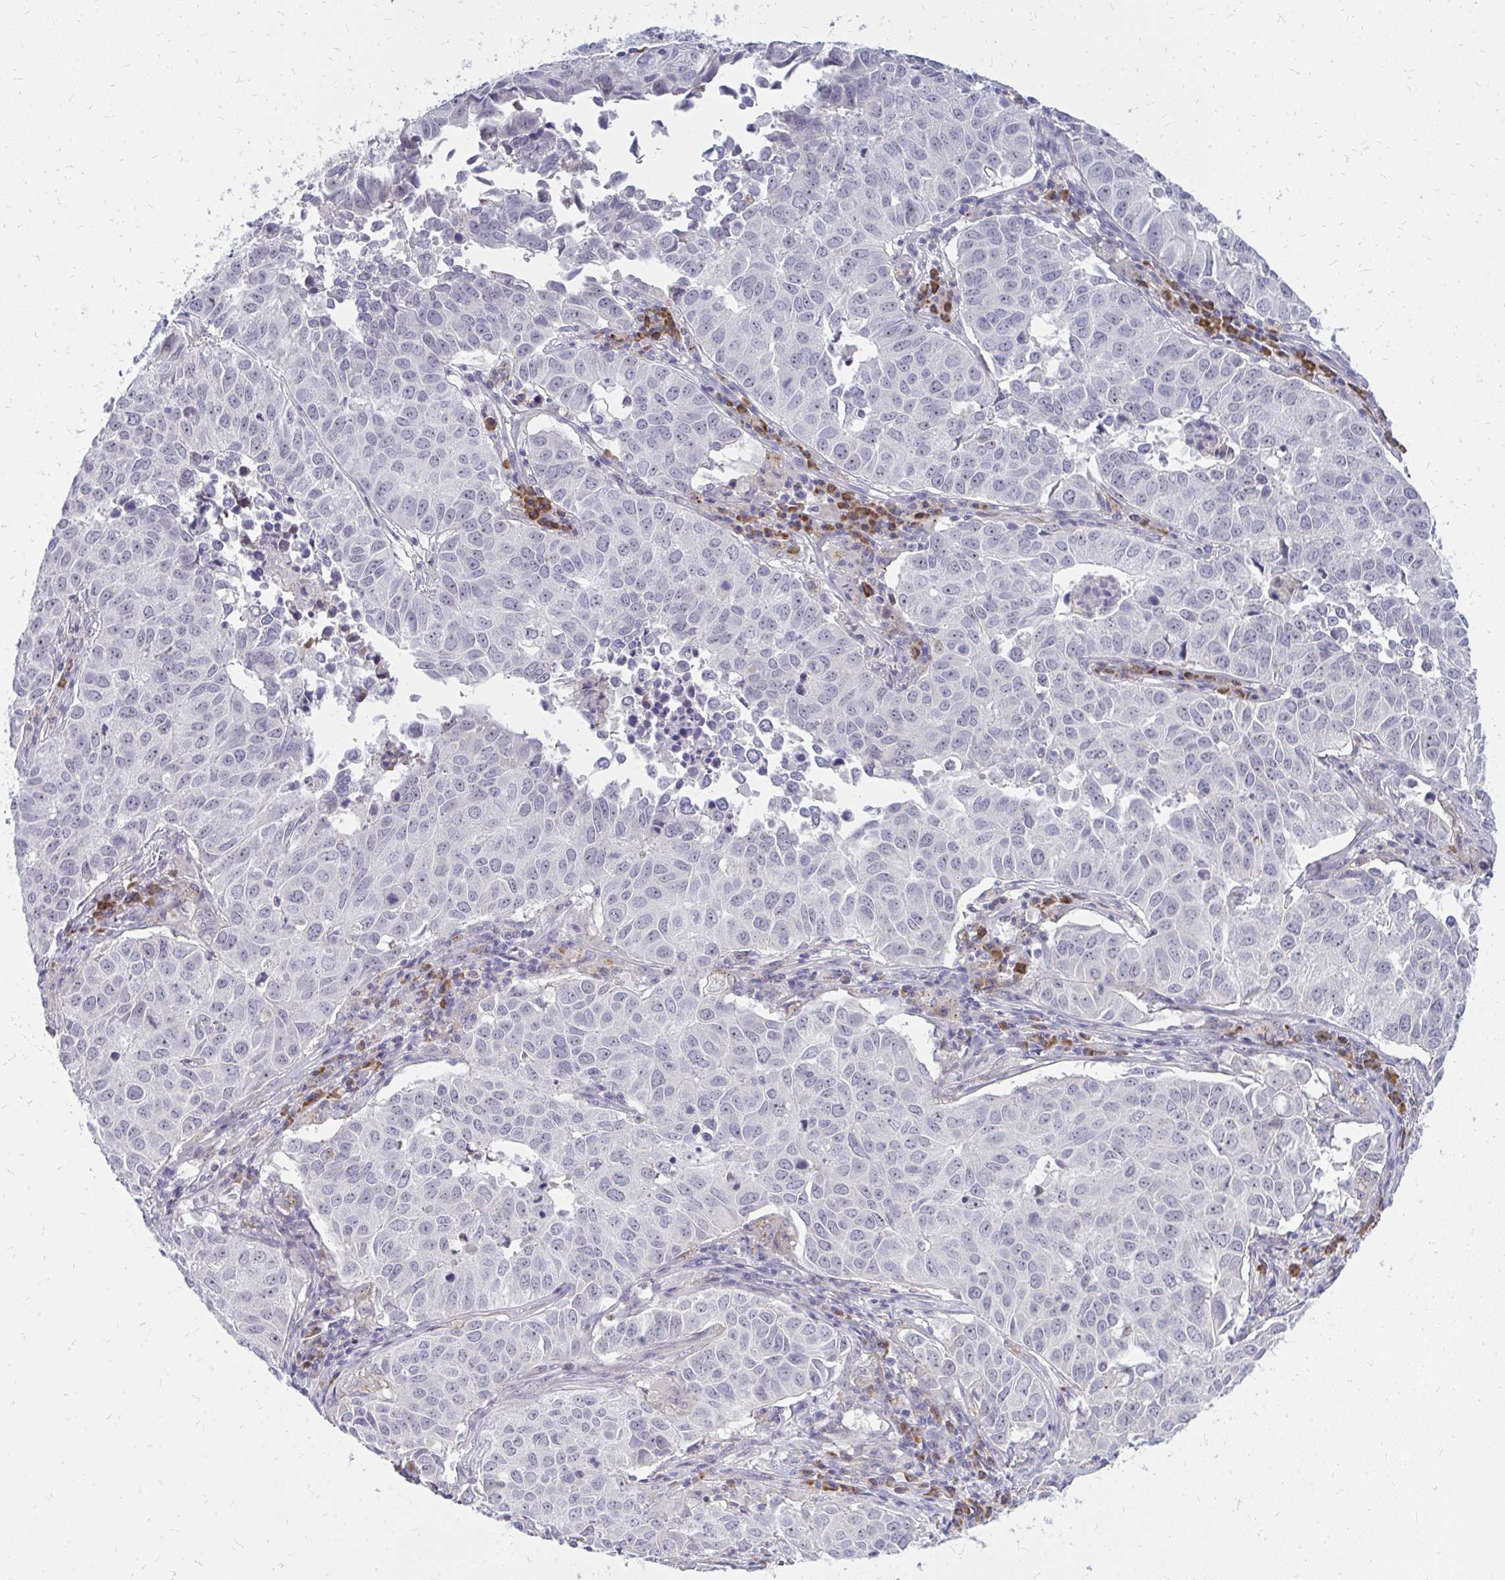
{"staining": {"intensity": "weak", "quantity": "<25%", "location": "nuclear"}, "tissue": "lung cancer", "cell_type": "Tumor cells", "image_type": "cancer", "snomed": [{"axis": "morphology", "description": "Adenocarcinoma, NOS"}, {"axis": "topography", "description": "Lung"}], "caption": "DAB immunohistochemical staining of lung cancer (adenocarcinoma) reveals no significant expression in tumor cells.", "gene": "FAM9A", "patient": {"sex": "female", "age": 50}}